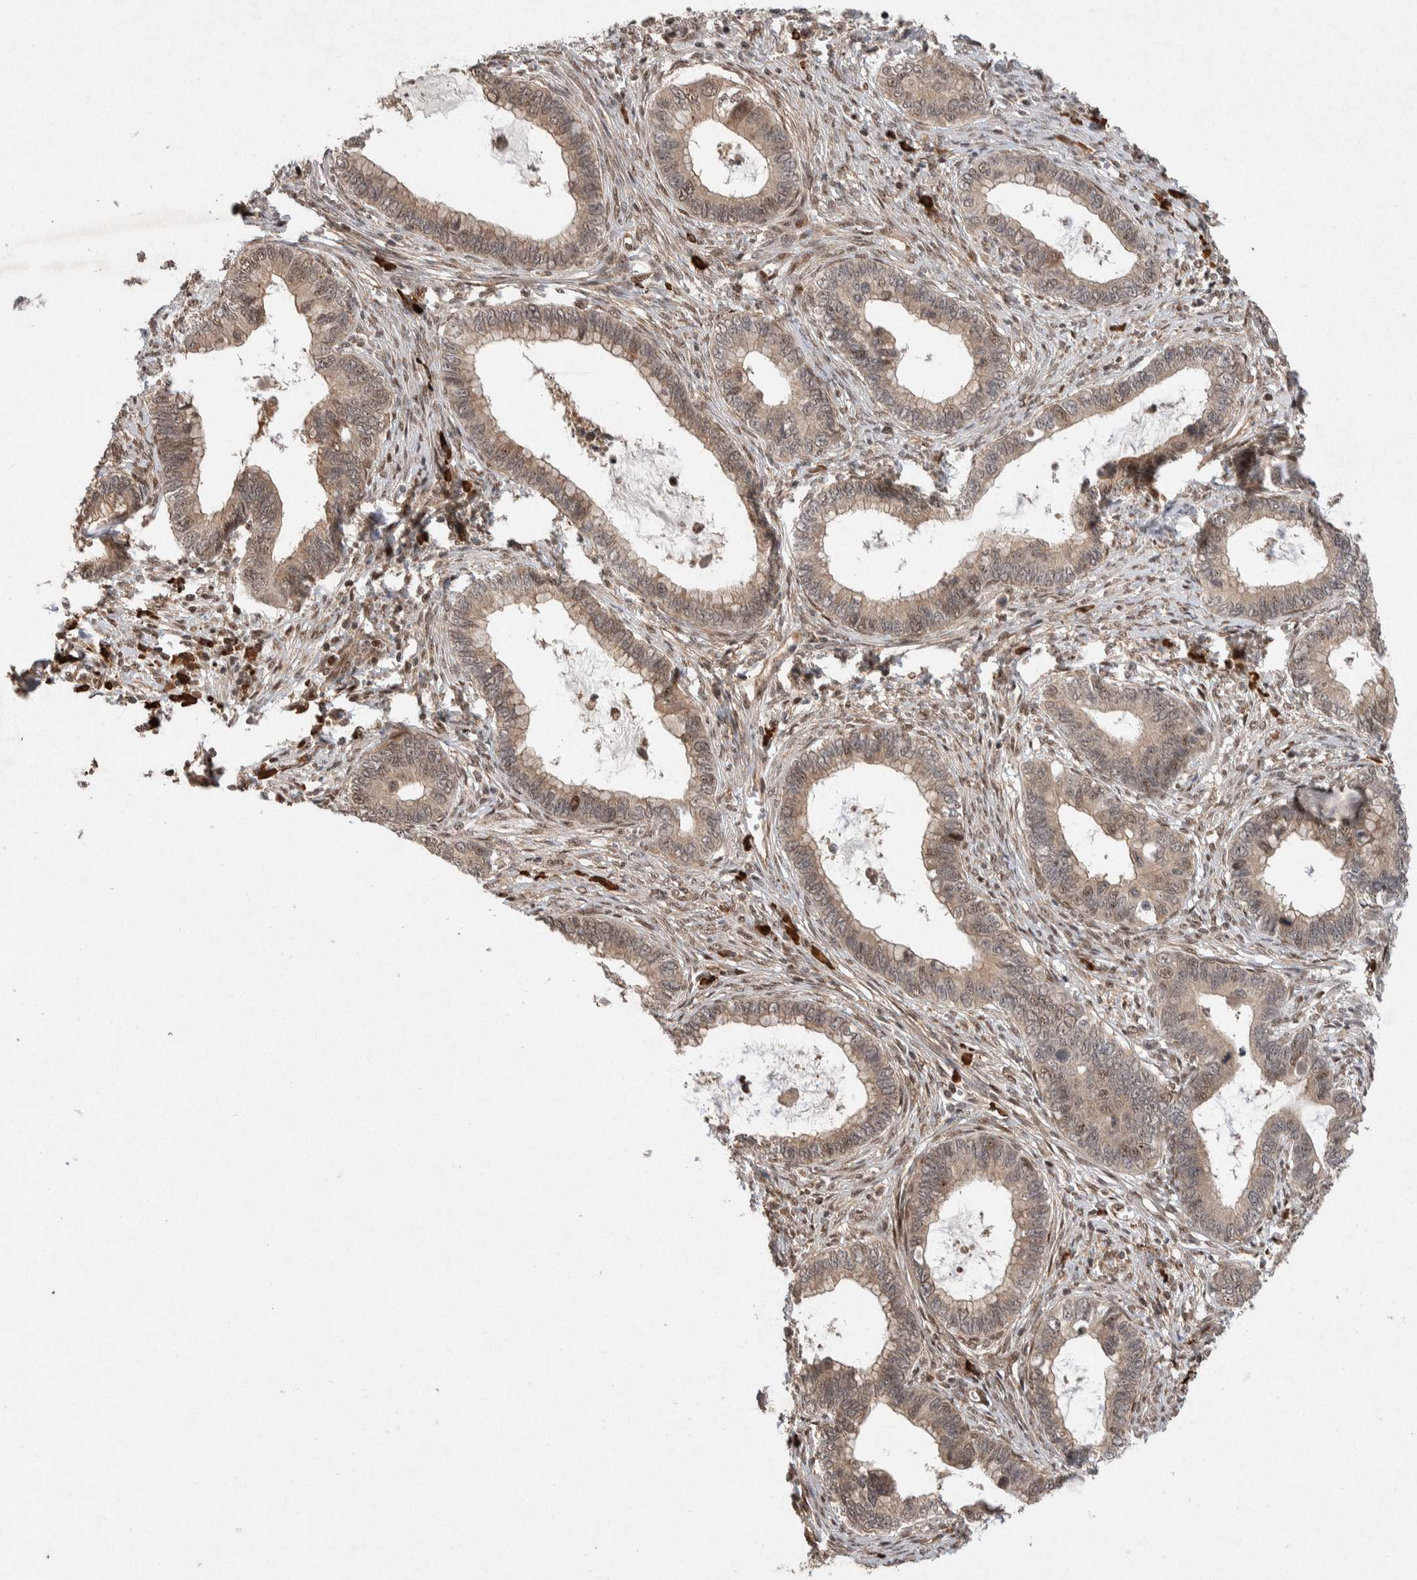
{"staining": {"intensity": "moderate", "quantity": ">75%", "location": "cytoplasmic/membranous,nuclear"}, "tissue": "cervical cancer", "cell_type": "Tumor cells", "image_type": "cancer", "snomed": [{"axis": "morphology", "description": "Adenocarcinoma, NOS"}, {"axis": "topography", "description": "Cervix"}], "caption": "Cervical adenocarcinoma stained for a protein shows moderate cytoplasmic/membranous and nuclear positivity in tumor cells. (IHC, brightfield microscopy, high magnification).", "gene": "TOR1B", "patient": {"sex": "female", "age": 44}}